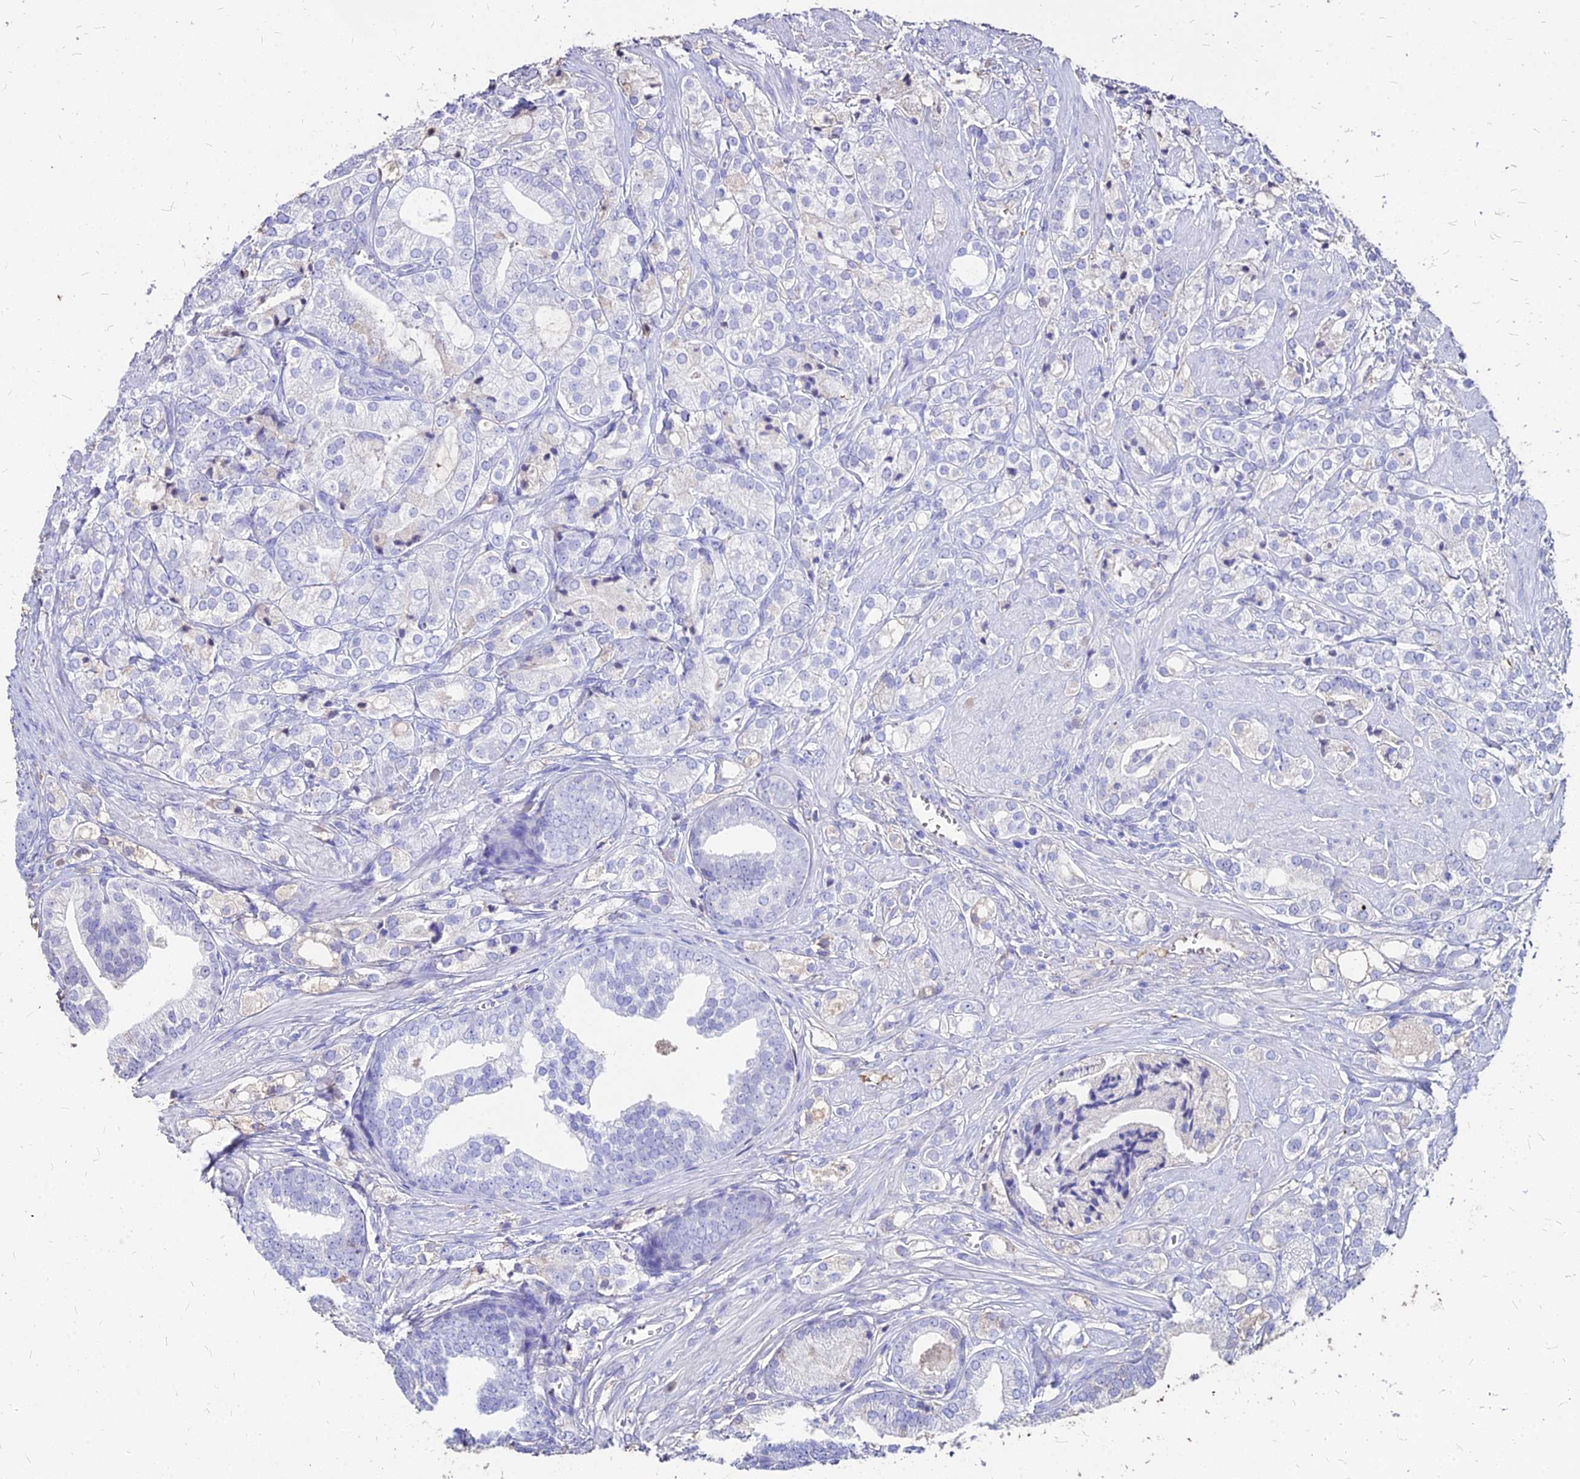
{"staining": {"intensity": "negative", "quantity": "none", "location": "none"}, "tissue": "prostate cancer", "cell_type": "Tumor cells", "image_type": "cancer", "snomed": [{"axis": "morphology", "description": "Adenocarcinoma, High grade"}, {"axis": "topography", "description": "Prostate"}], "caption": "IHC micrograph of prostate cancer stained for a protein (brown), which displays no staining in tumor cells.", "gene": "NME5", "patient": {"sex": "male", "age": 50}}